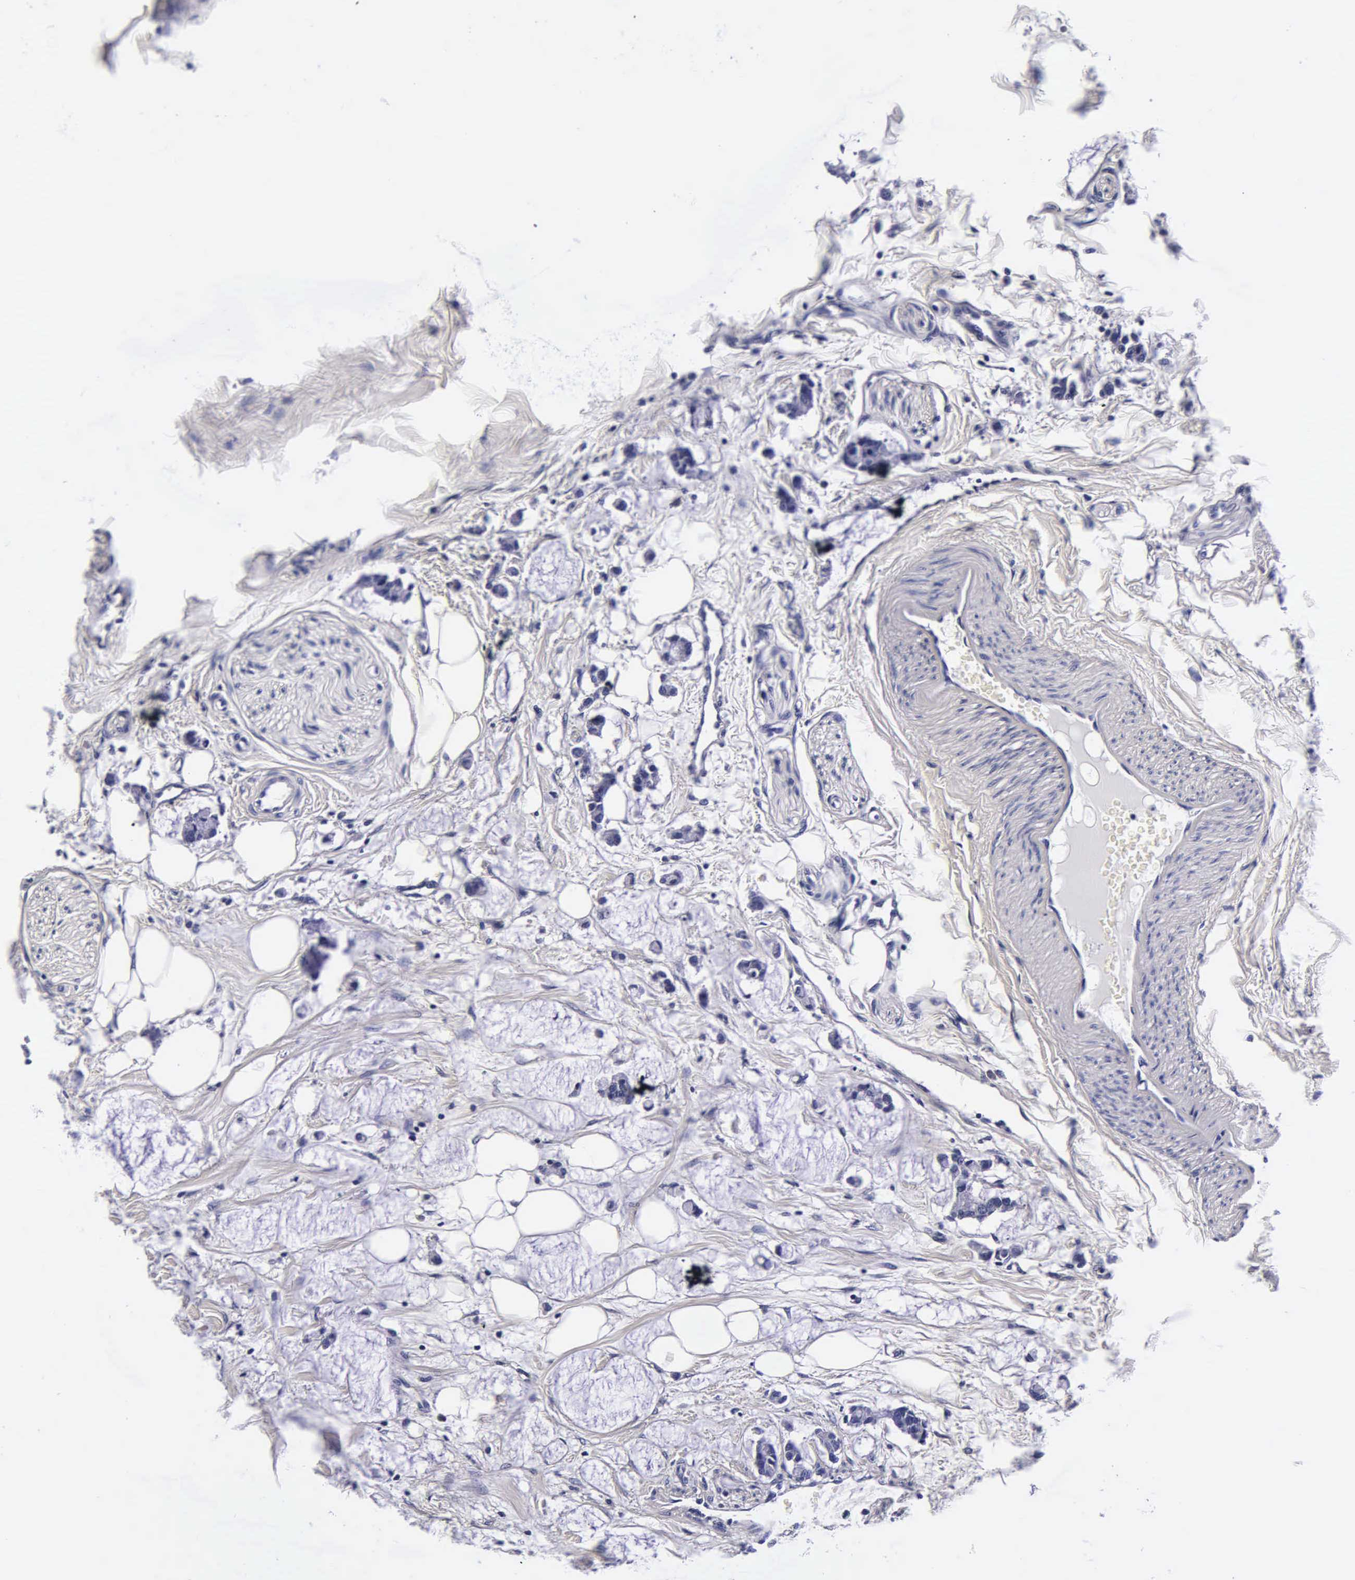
{"staining": {"intensity": "negative", "quantity": "none", "location": "none"}, "tissue": "colorectal cancer", "cell_type": "Tumor cells", "image_type": "cancer", "snomed": [{"axis": "morphology", "description": "Normal tissue, NOS"}, {"axis": "morphology", "description": "Adenocarcinoma, NOS"}, {"axis": "topography", "description": "Colon"}, {"axis": "topography", "description": "Peripheral nerve tissue"}], "caption": "An IHC image of colorectal cancer is shown. There is no staining in tumor cells of colorectal cancer.", "gene": "IAPP", "patient": {"sex": "male", "age": 14}}